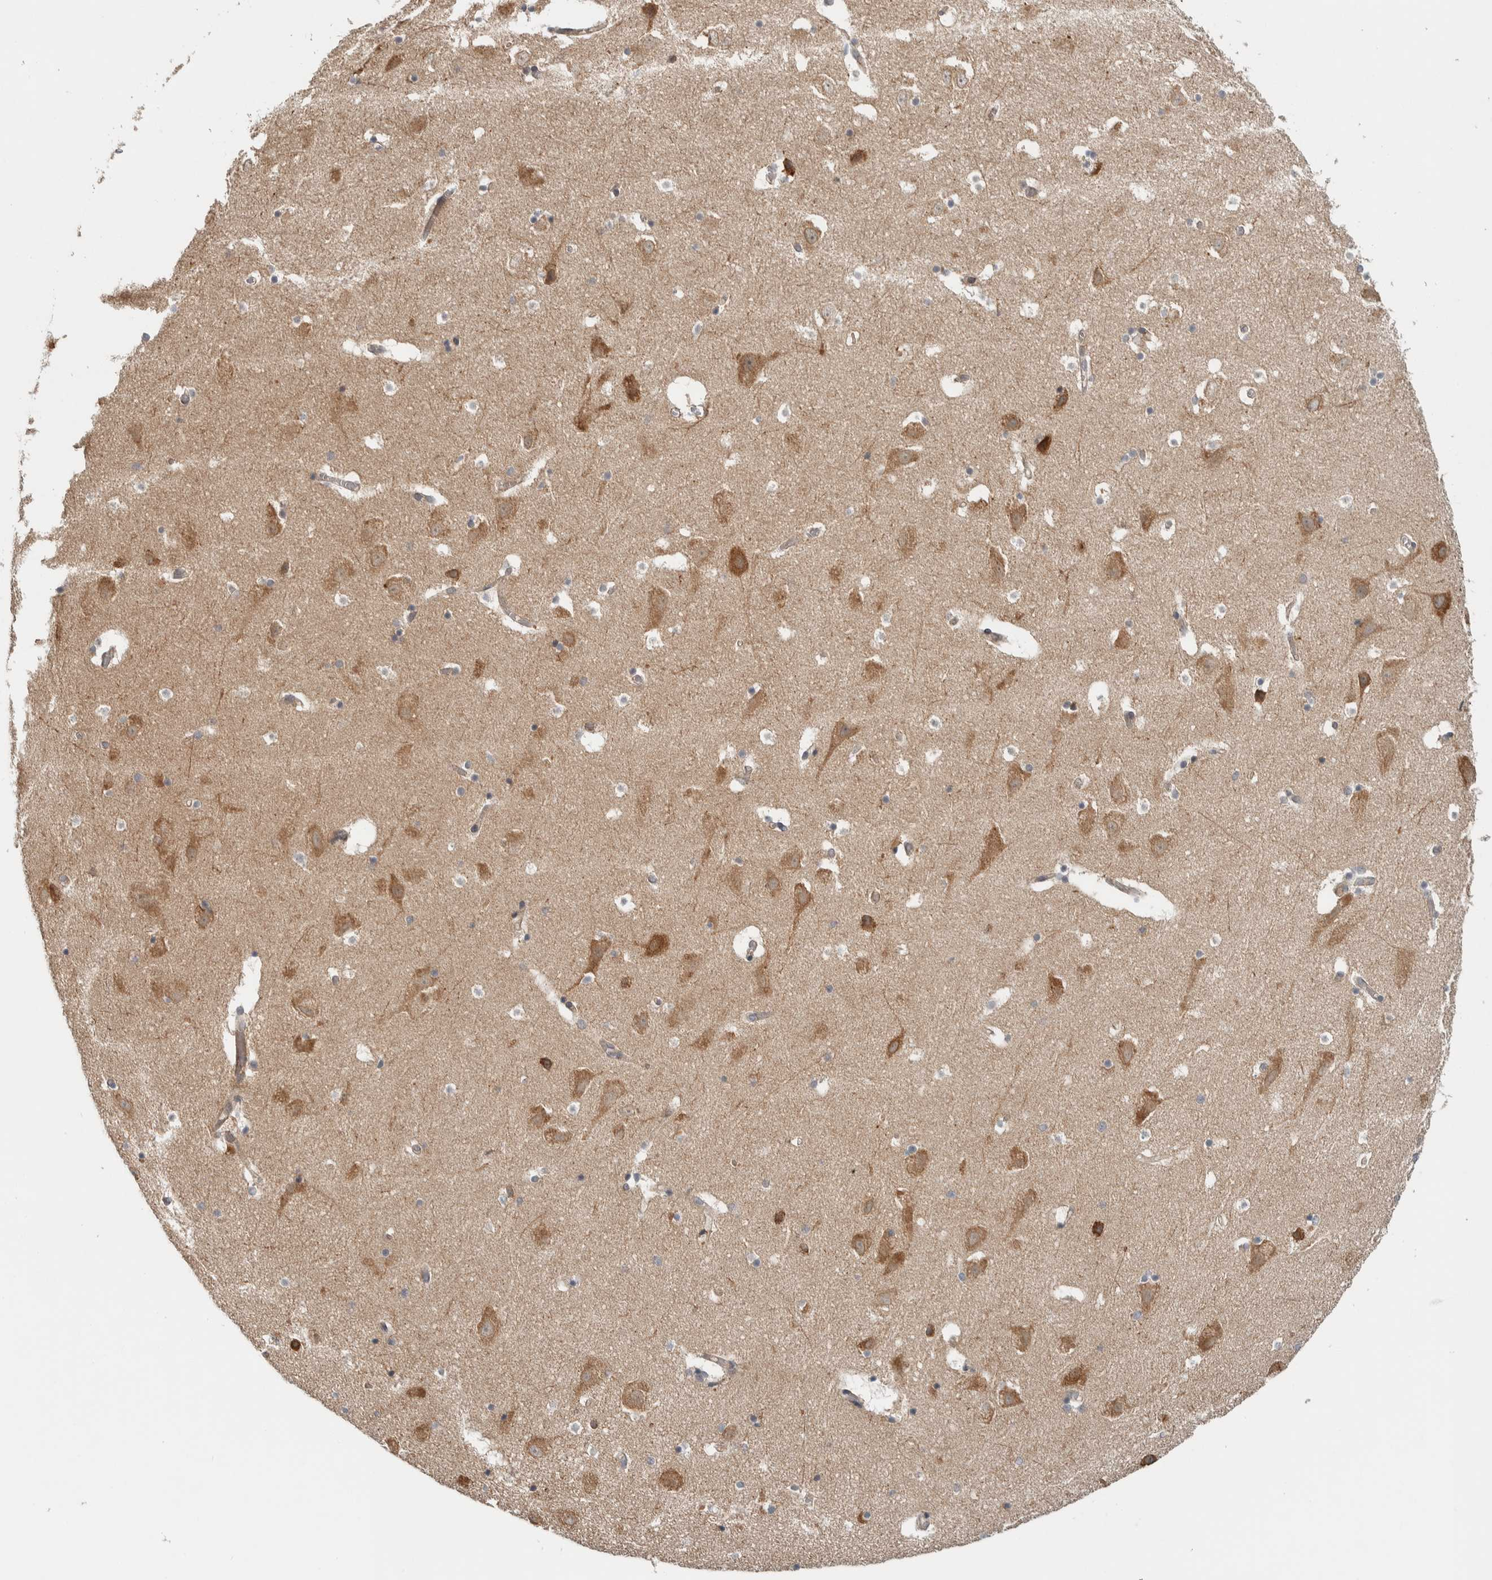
{"staining": {"intensity": "weak", "quantity": "<25%", "location": "cytoplasmic/membranous"}, "tissue": "hippocampus", "cell_type": "Glial cells", "image_type": "normal", "snomed": [{"axis": "morphology", "description": "Normal tissue, NOS"}, {"axis": "topography", "description": "Hippocampus"}], "caption": "IHC histopathology image of unremarkable hippocampus: human hippocampus stained with DAB (3,3'-diaminobenzidine) reveals no significant protein expression in glial cells. (Immunohistochemistry (ihc), brightfield microscopy, high magnification).", "gene": "TBC1D31", "patient": {"sex": "male", "age": 45}}